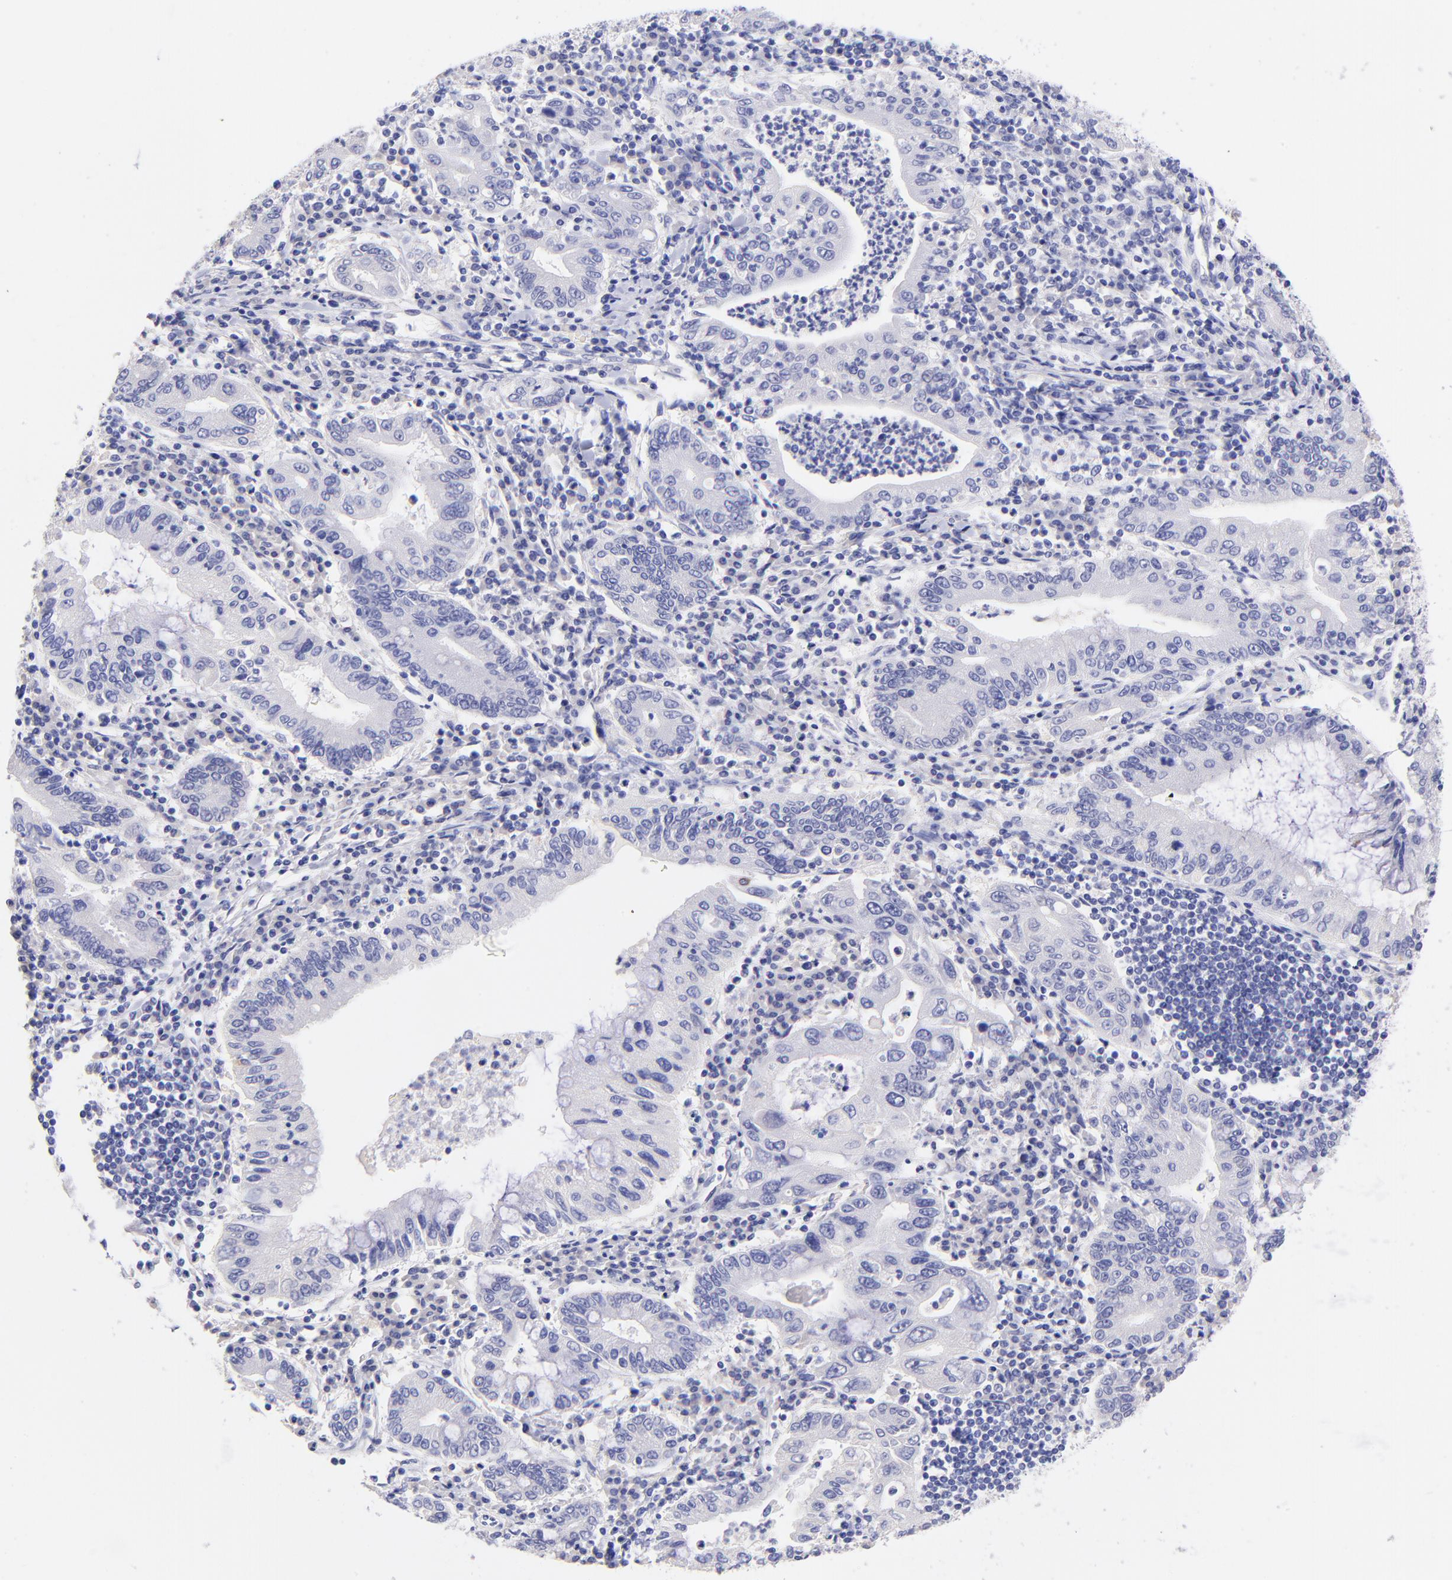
{"staining": {"intensity": "negative", "quantity": "none", "location": "none"}, "tissue": "stomach cancer", "cell_type": "Tumor cells", "image_type": "cancer", "snomed": [{"axis": "morphology", "description": "Normal tissue, NOS"}, {"axis": "morphology", "description": "Adenocarcinoma, NOS"}, {"axis": "topography", "description": "Esophagus"}, {"axis": "topography", "description": "Stomach, upper"}, {"axis": "topography", "description": "Peripheral nerve tissue"}], "caption": "There is no significant expression in tumor cells of stomach adenocarcinoma.", "gene": "RAB3B", "patient": {"sex": "male", "age": 62}}